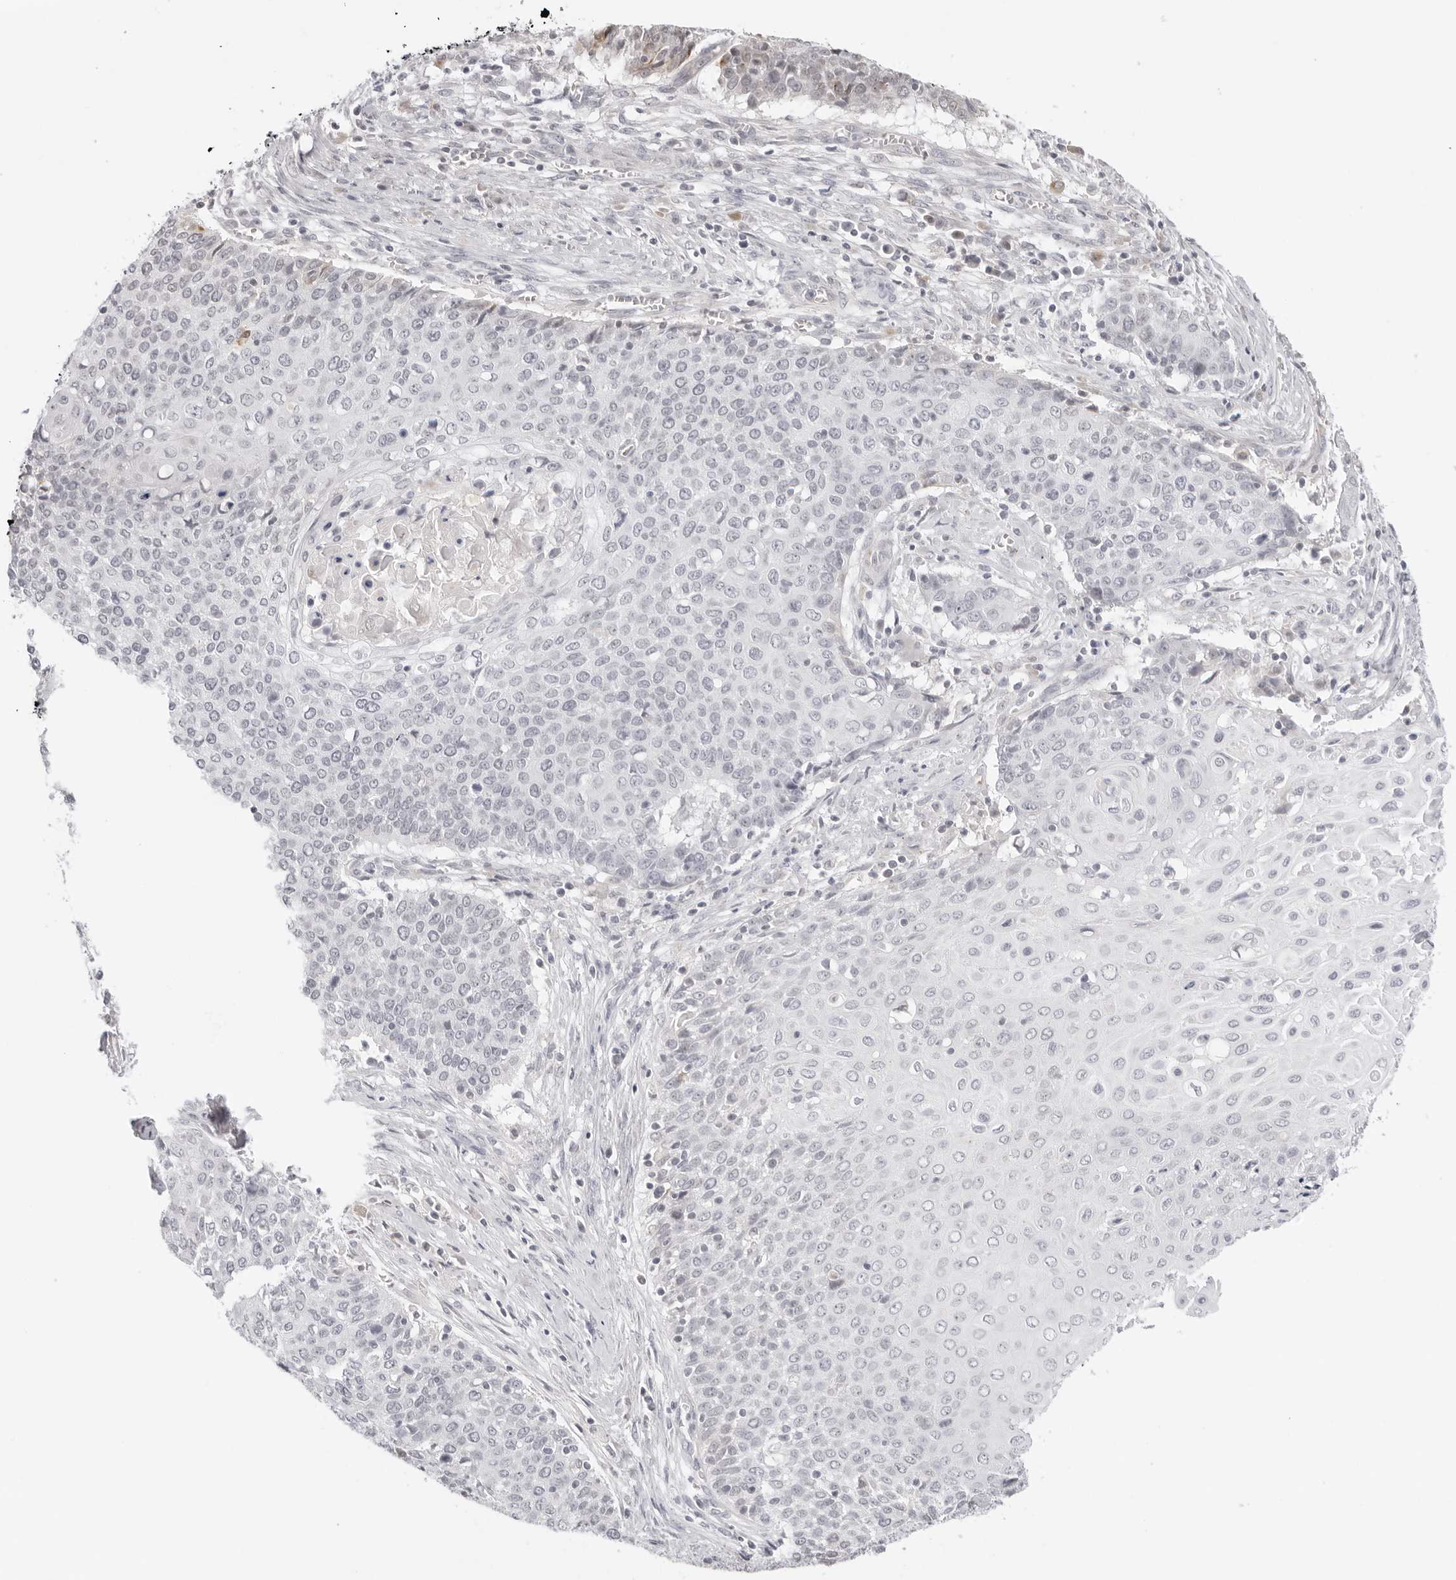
{"staining": {"intensity": "negative", "quantity": "none", "location": "none"}, "tissue": "cervical cancer", "cell_type": "Tumor cells", "image_type": "cancer", "snomed": [{"axis": "morphology", "description": "Squamous cell carcinoma, NOS"}, {"axis": "topography", "description": "Cervix"}], "caption": "This is an immunohistochemistry photomicrograph of squamous cell carcinoma (cervical). There is no expression in tumor cells.", "gene": "STRADB", "patient": {"sex": "female", "age": 39}}